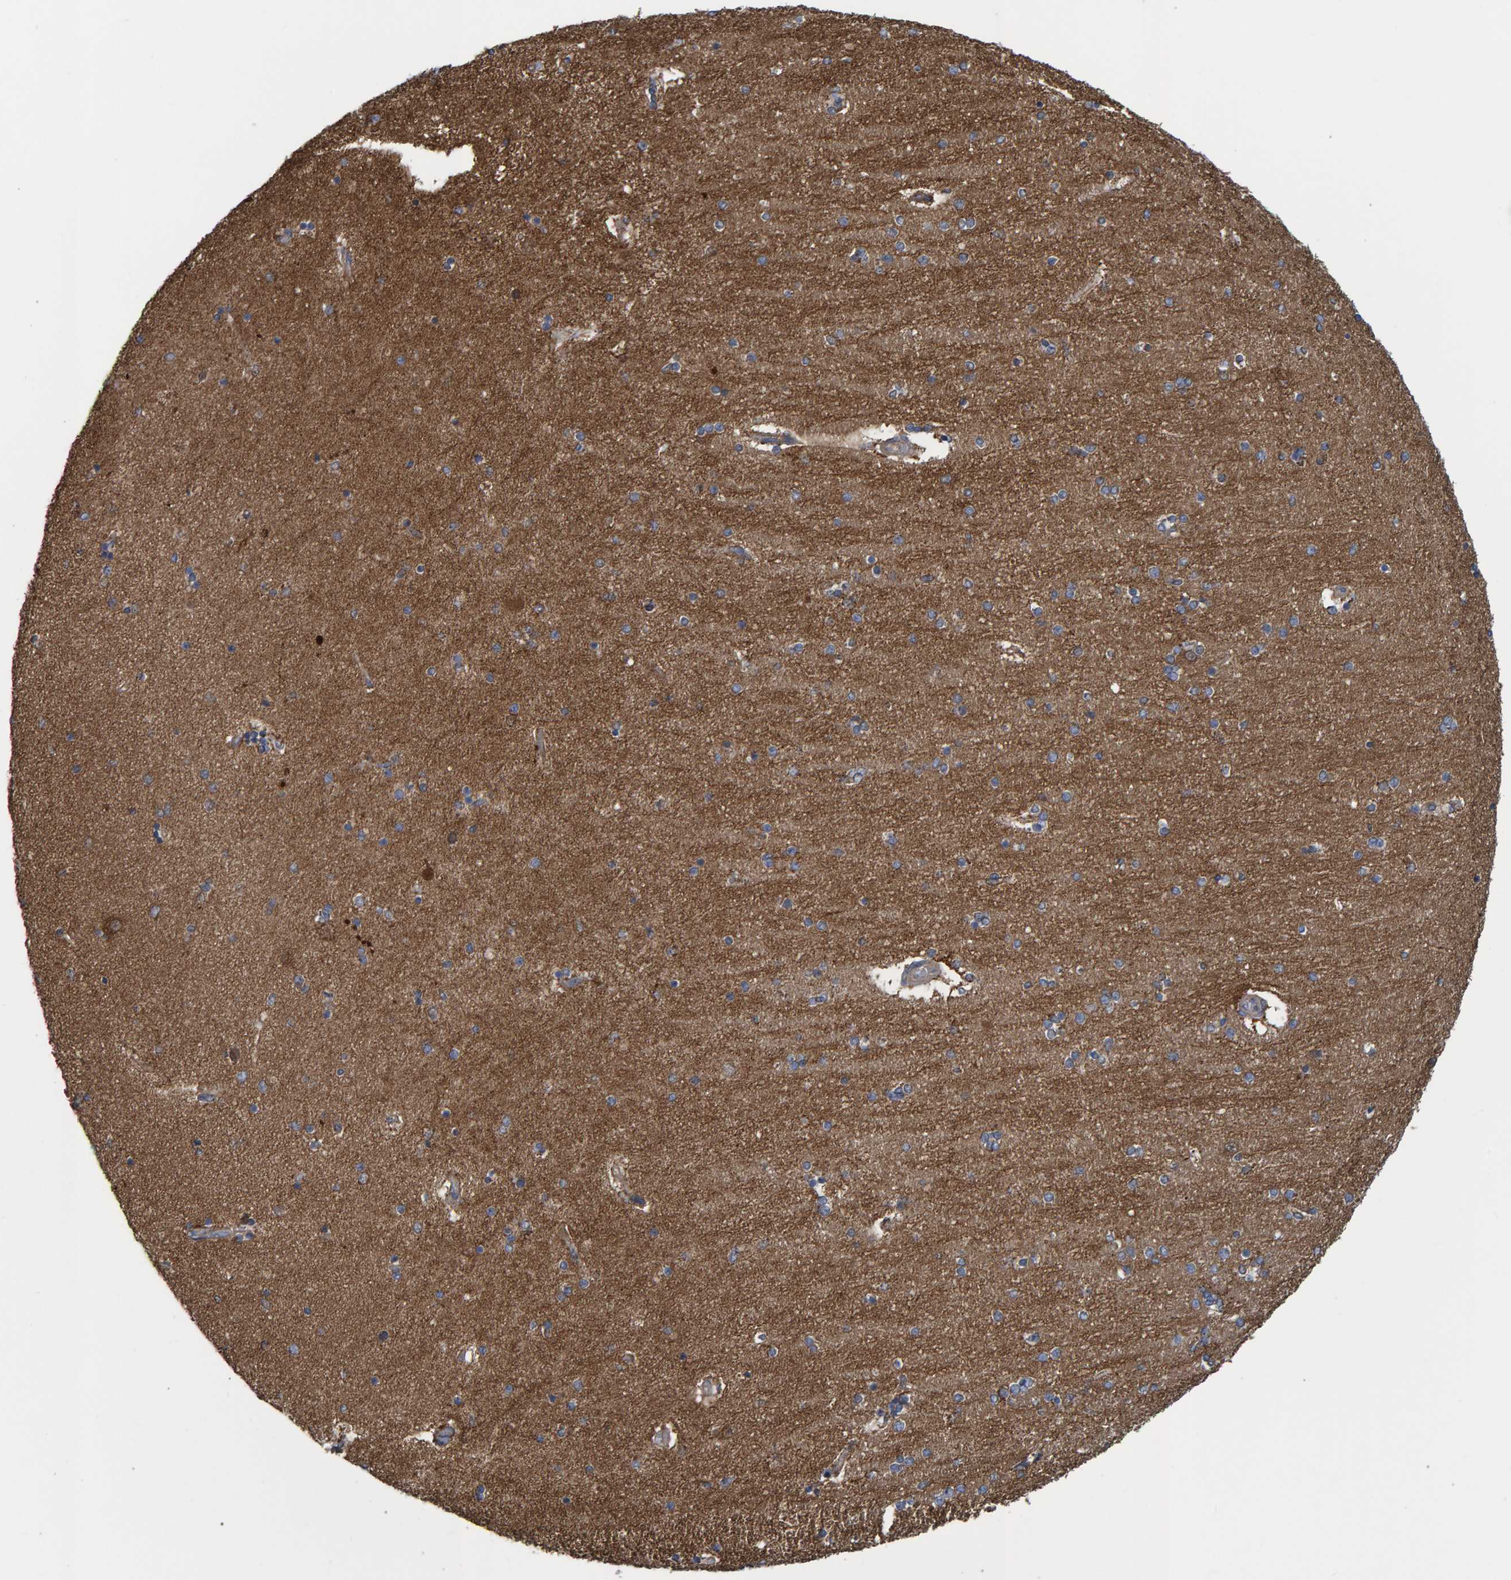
{"staining": {"intensity": "moderate", "quantity": ">75%", "location": "cytoplasmic/membranous"}, "tissue": "hippocampus", "cell_type": "Glial cells", "image_type": "normal", "snomed": [{"axis": "morphology", "description": "Normal tissue, NOS"}, {"axis": "topography", "description": "Hippocampus"}], "caption": "This histopathology image reveals benign hippocampus stained with IHC to label a protein in brown. The cytoplasmic/membranous of glial cells show moderate positivity for the protein. Nuclei are counter-stained blue.", "gene": "LRSAM1", "patient": {"sex": "female", "age": 54}}